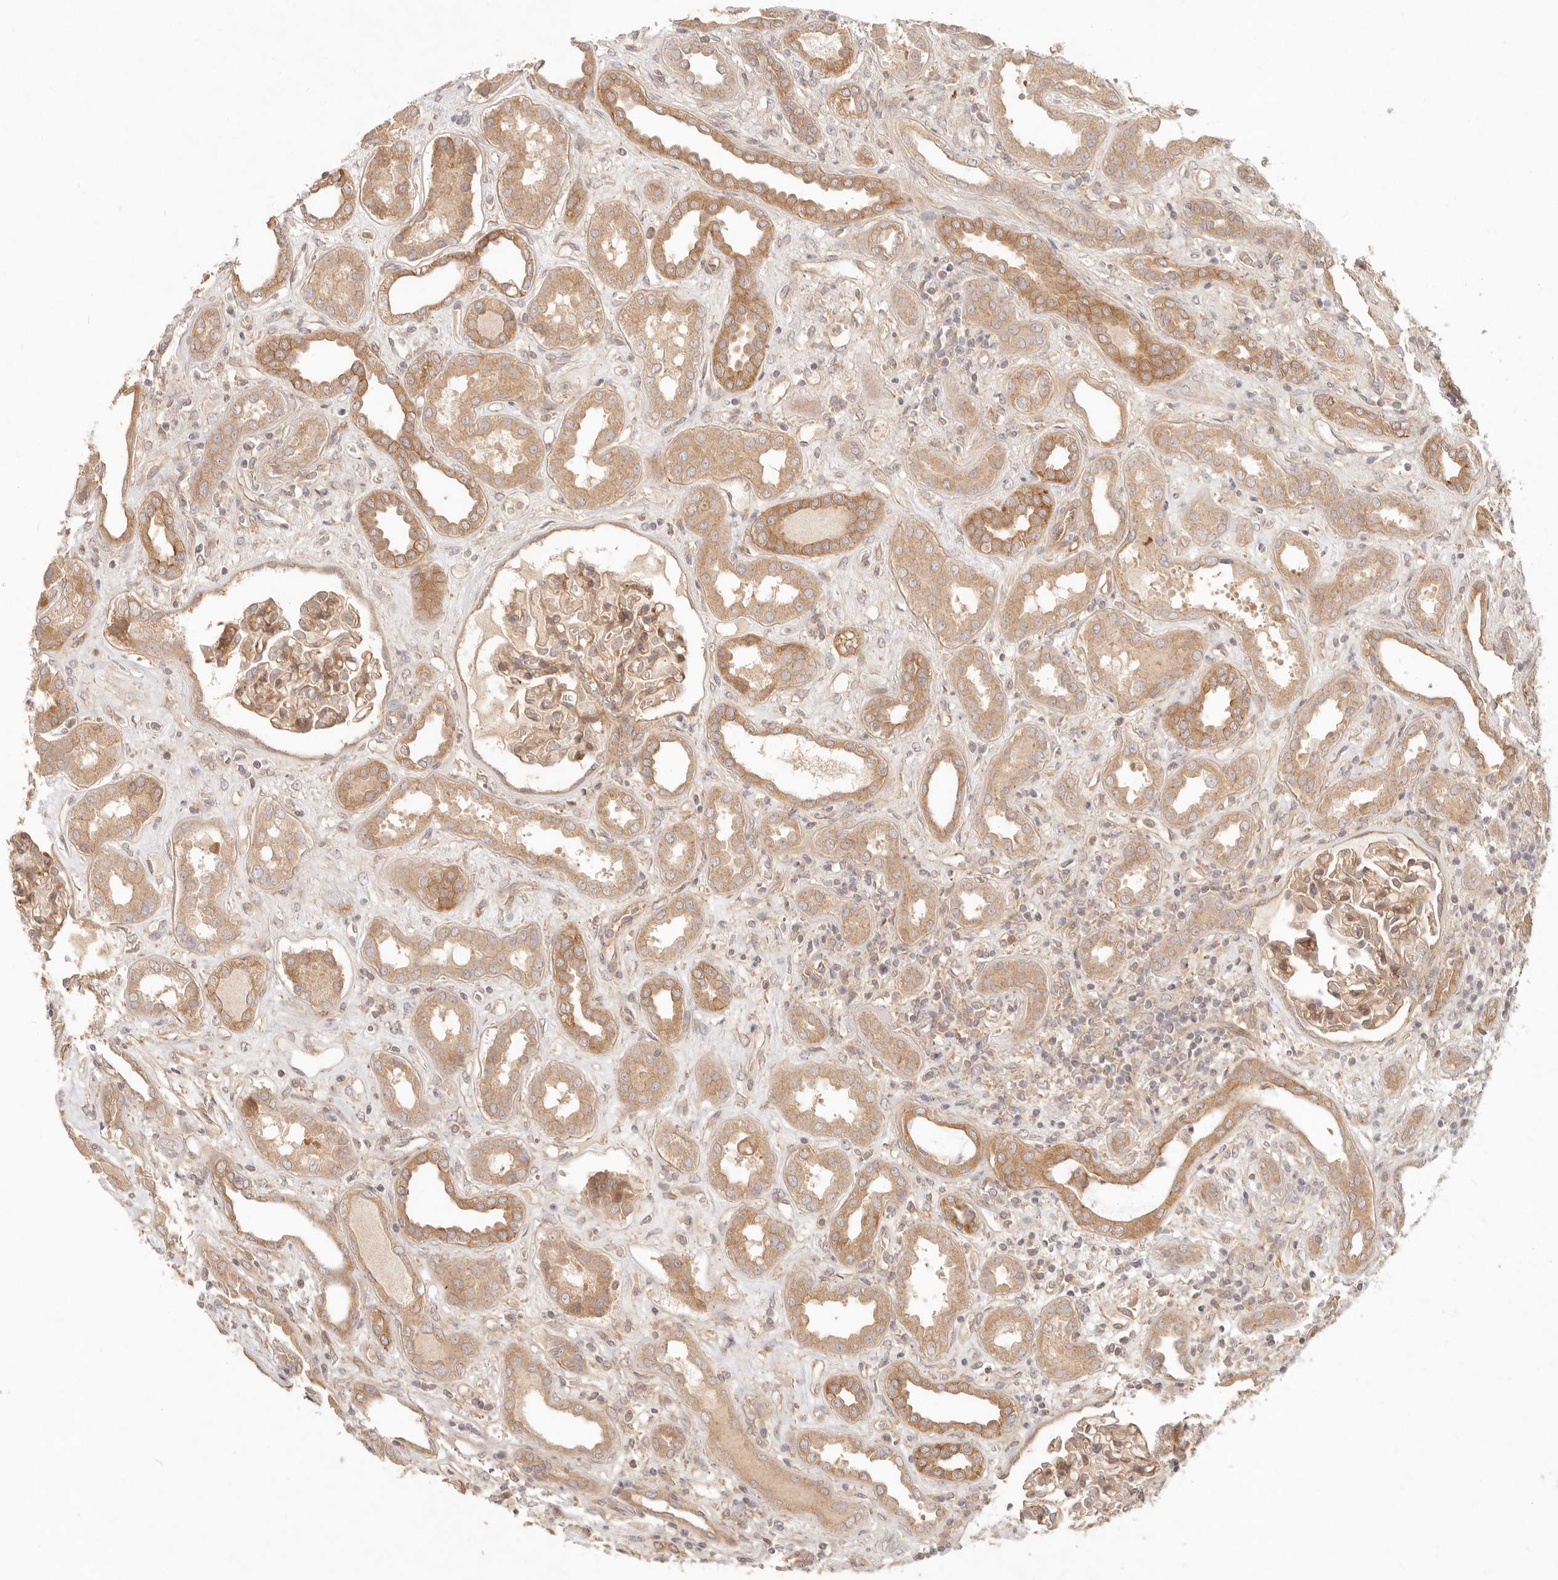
{"staining": {"intensity": "moderate", "quantity": ">75%", "location": "cytoplasmic/membranous"}, "tissue": "kidney", "cell_type": "Cells in glomeruli", "image_type": "normal", "snomed": [{"axis": "morphology", "description": "Normal tissue, NOS"}, {"axis": "topography", "description": "Kidney"}], "caption": "This histopathology image demonstrates normal kidney stained with immunohistochemistry to label a protein in brown. The cytoplasmic/membranous of cells in glomeruli show moderate positivity for the protein. Nuclei are counter-stained blue.", "gene": "PPP1R3B", "patient": {"sex": "male", "age": 59}}